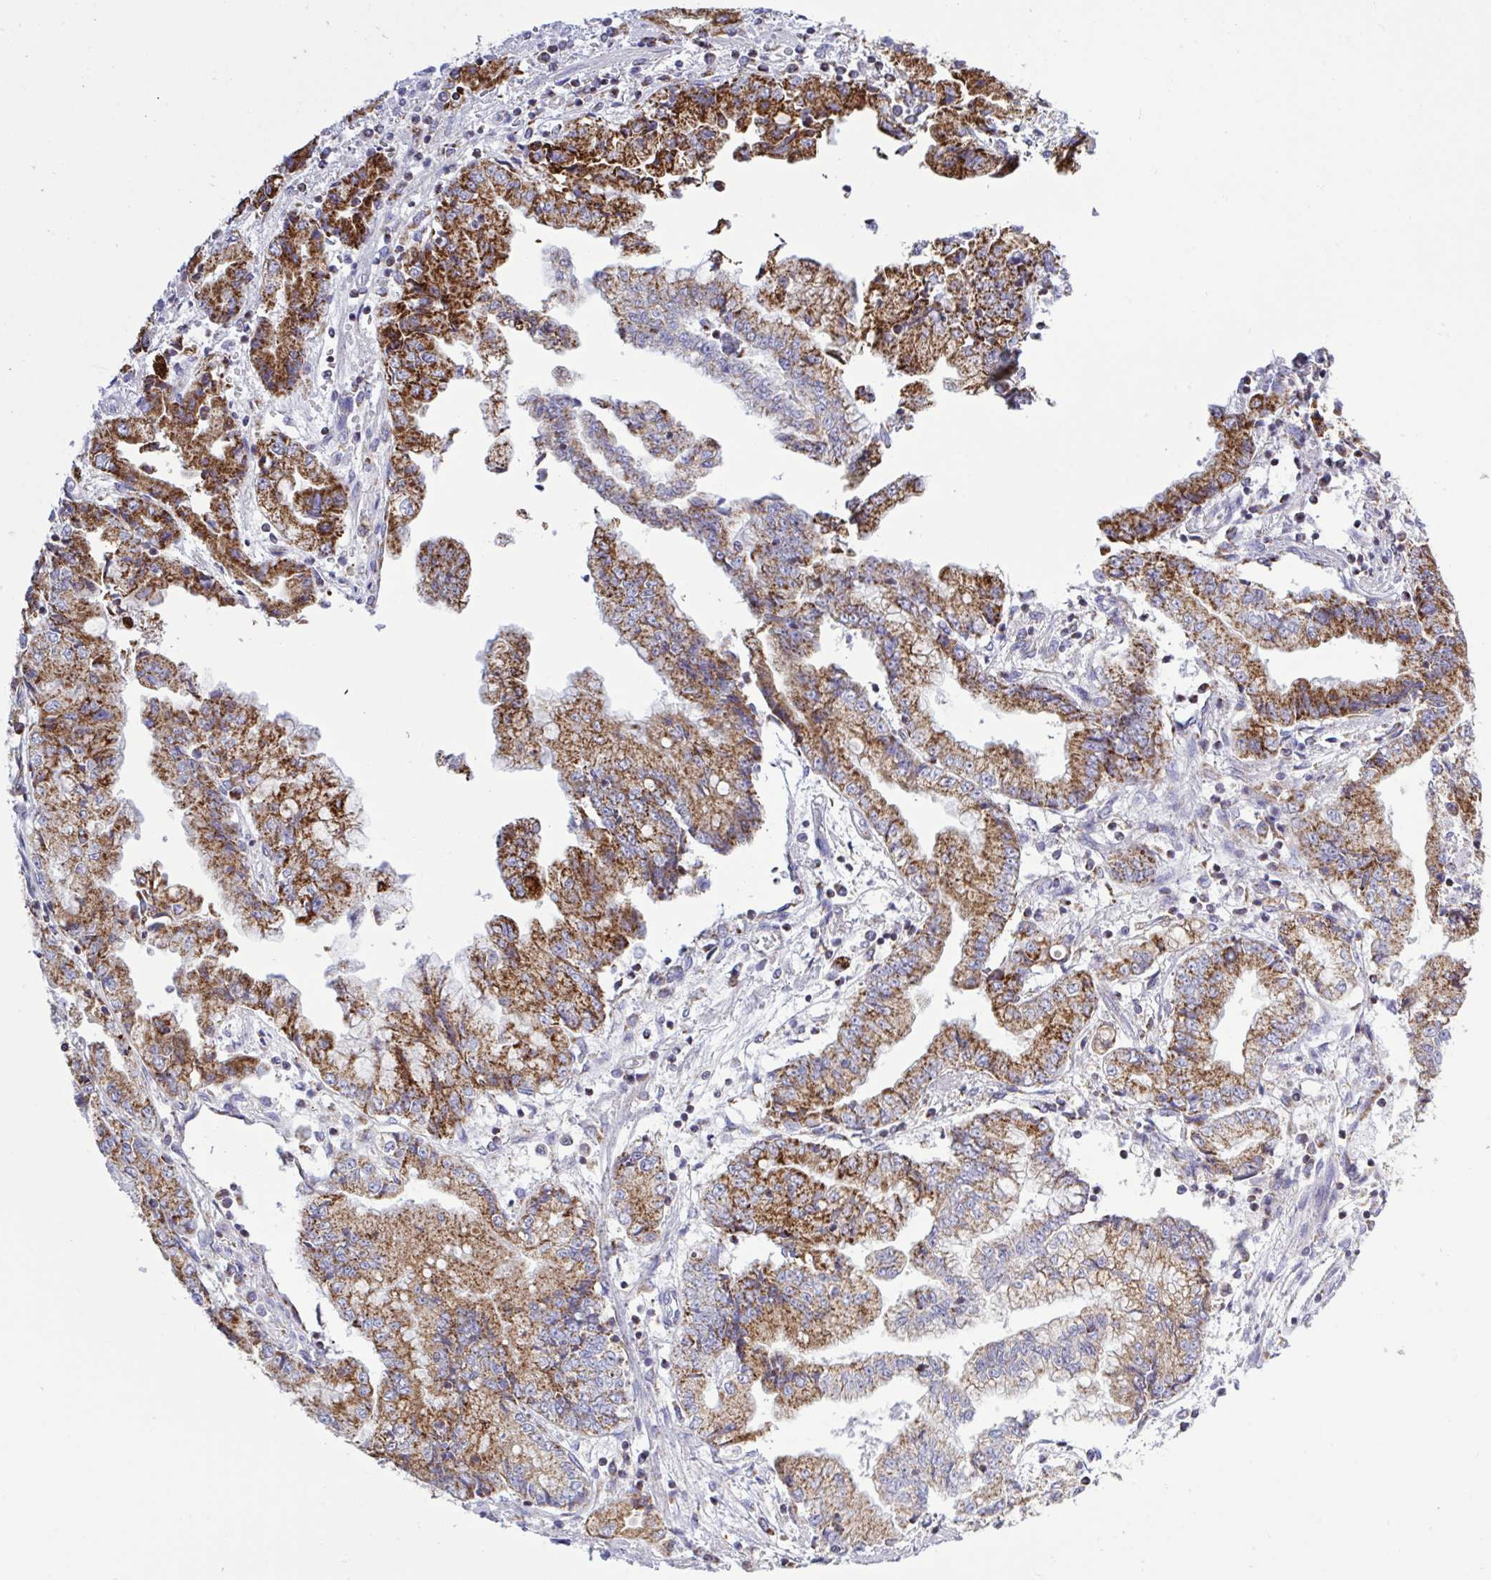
{"staining": {"intensity": "strong", "quantity": "25%-75%", "location": "cytoplasmic/membranous"}, "tissue": "stomach cancer", "cell_type": "Tumor cells", "image_type": "cancer", "snomed": [{"axis": "morphology", "description": "Adenocarcinoma, NOS"}, {"axis": "topography", "description": "Stomach, upper"}], "caption": "Stomach adenocarcinoma stained with a brown dye displays strong cytoplasmic/membranous positive expression in about 25%-75% of tumor cells.", "gene": "HSPE1", "patient": {"sex": "female", "age": 74}}